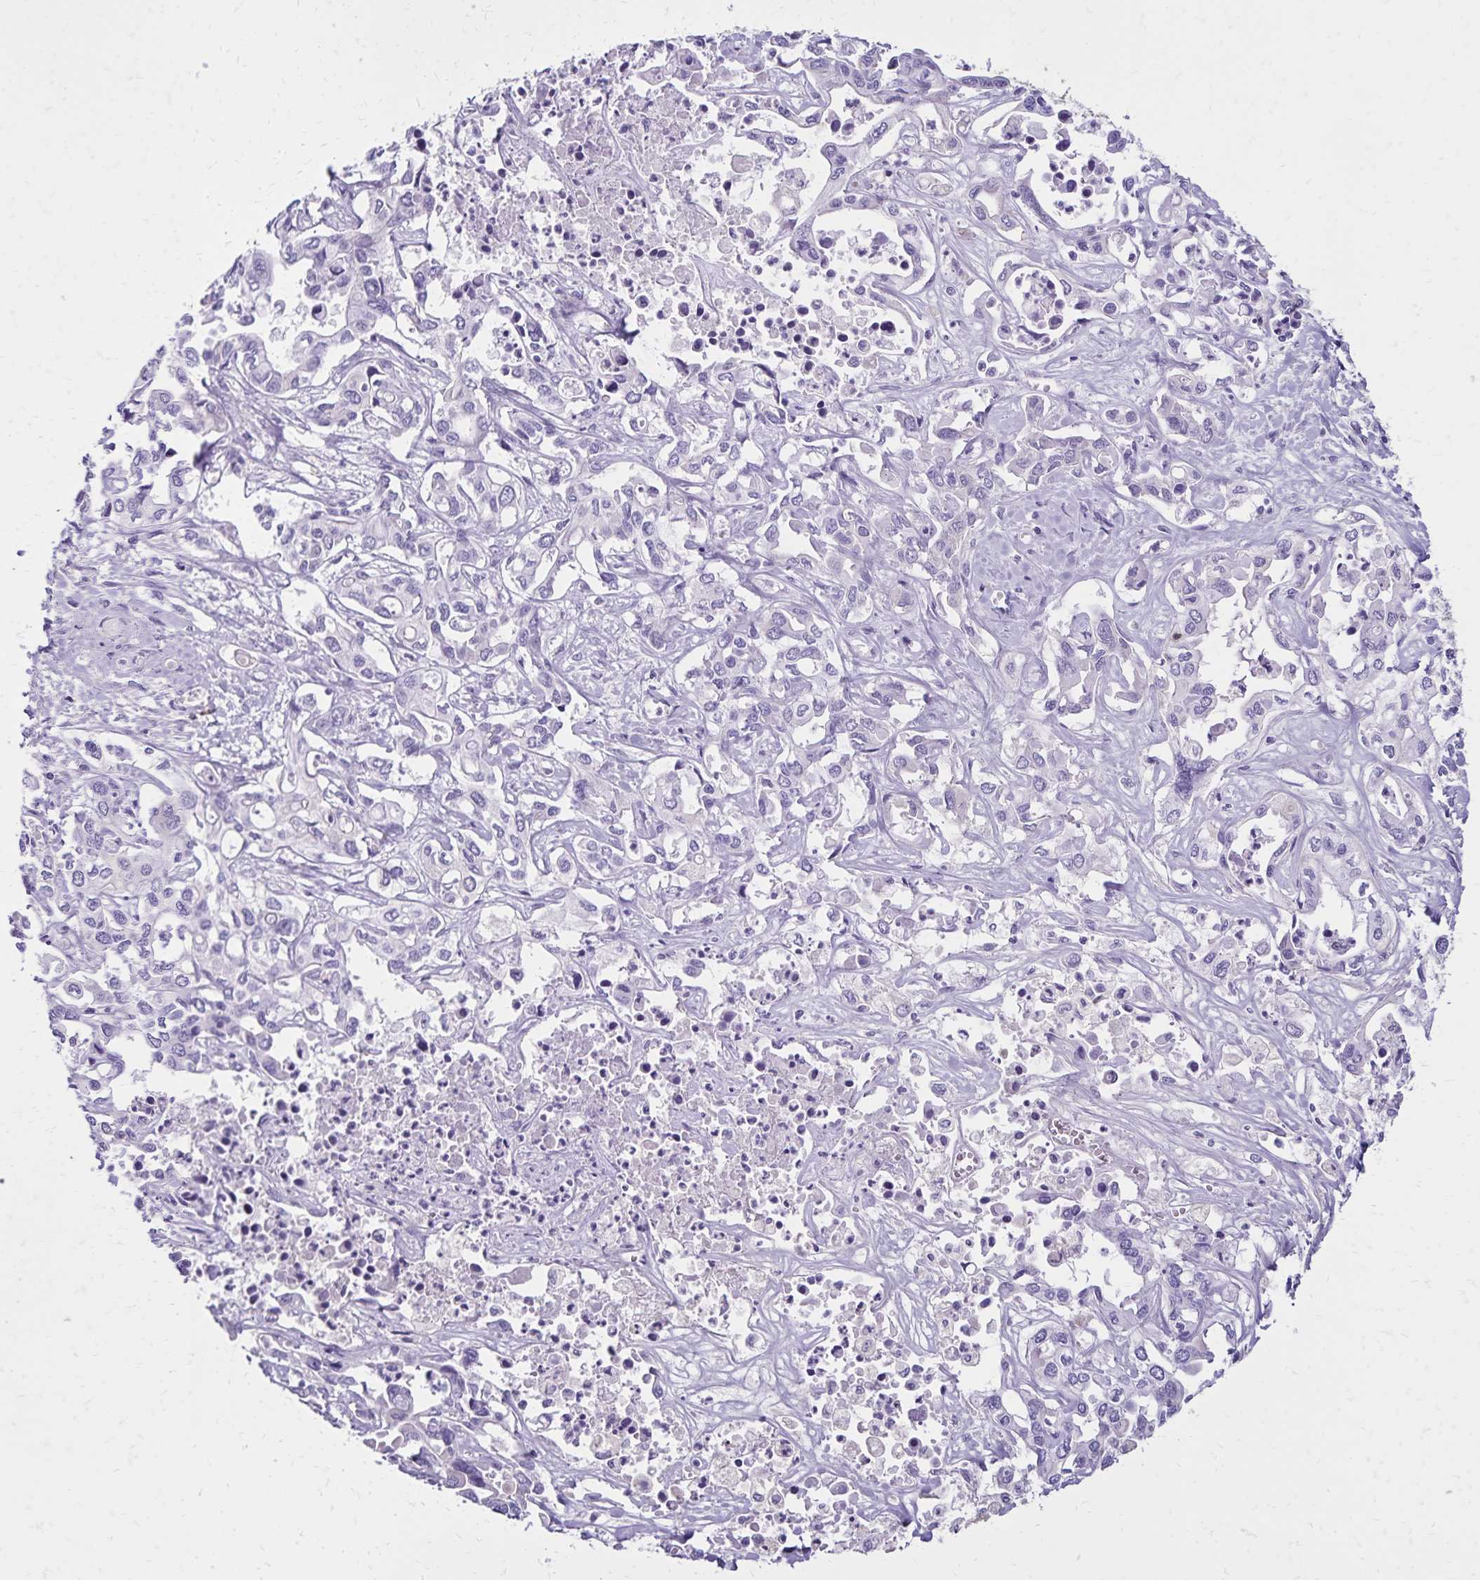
{"staining": {"intensity": "negative", "quantity": "none", "location": "none"}, "tissue": "liver cancer", "cell_type": "Tumor cells", "image_type": "cancer", "snomed": [{"axis": "morphology", "description": "Cholangiocarcinoma"}, {"axis": "topography", "description": "Liver"}], "caption": "The micrograph shows no staining of tumor cells in cholangiocarcinoma (liver). The staining is performed using DAB brown chromogen with nuclei counter-stained in using hematoxylin.", "gene": "CD27", "patient": {"sex": "female", "age": 64}}